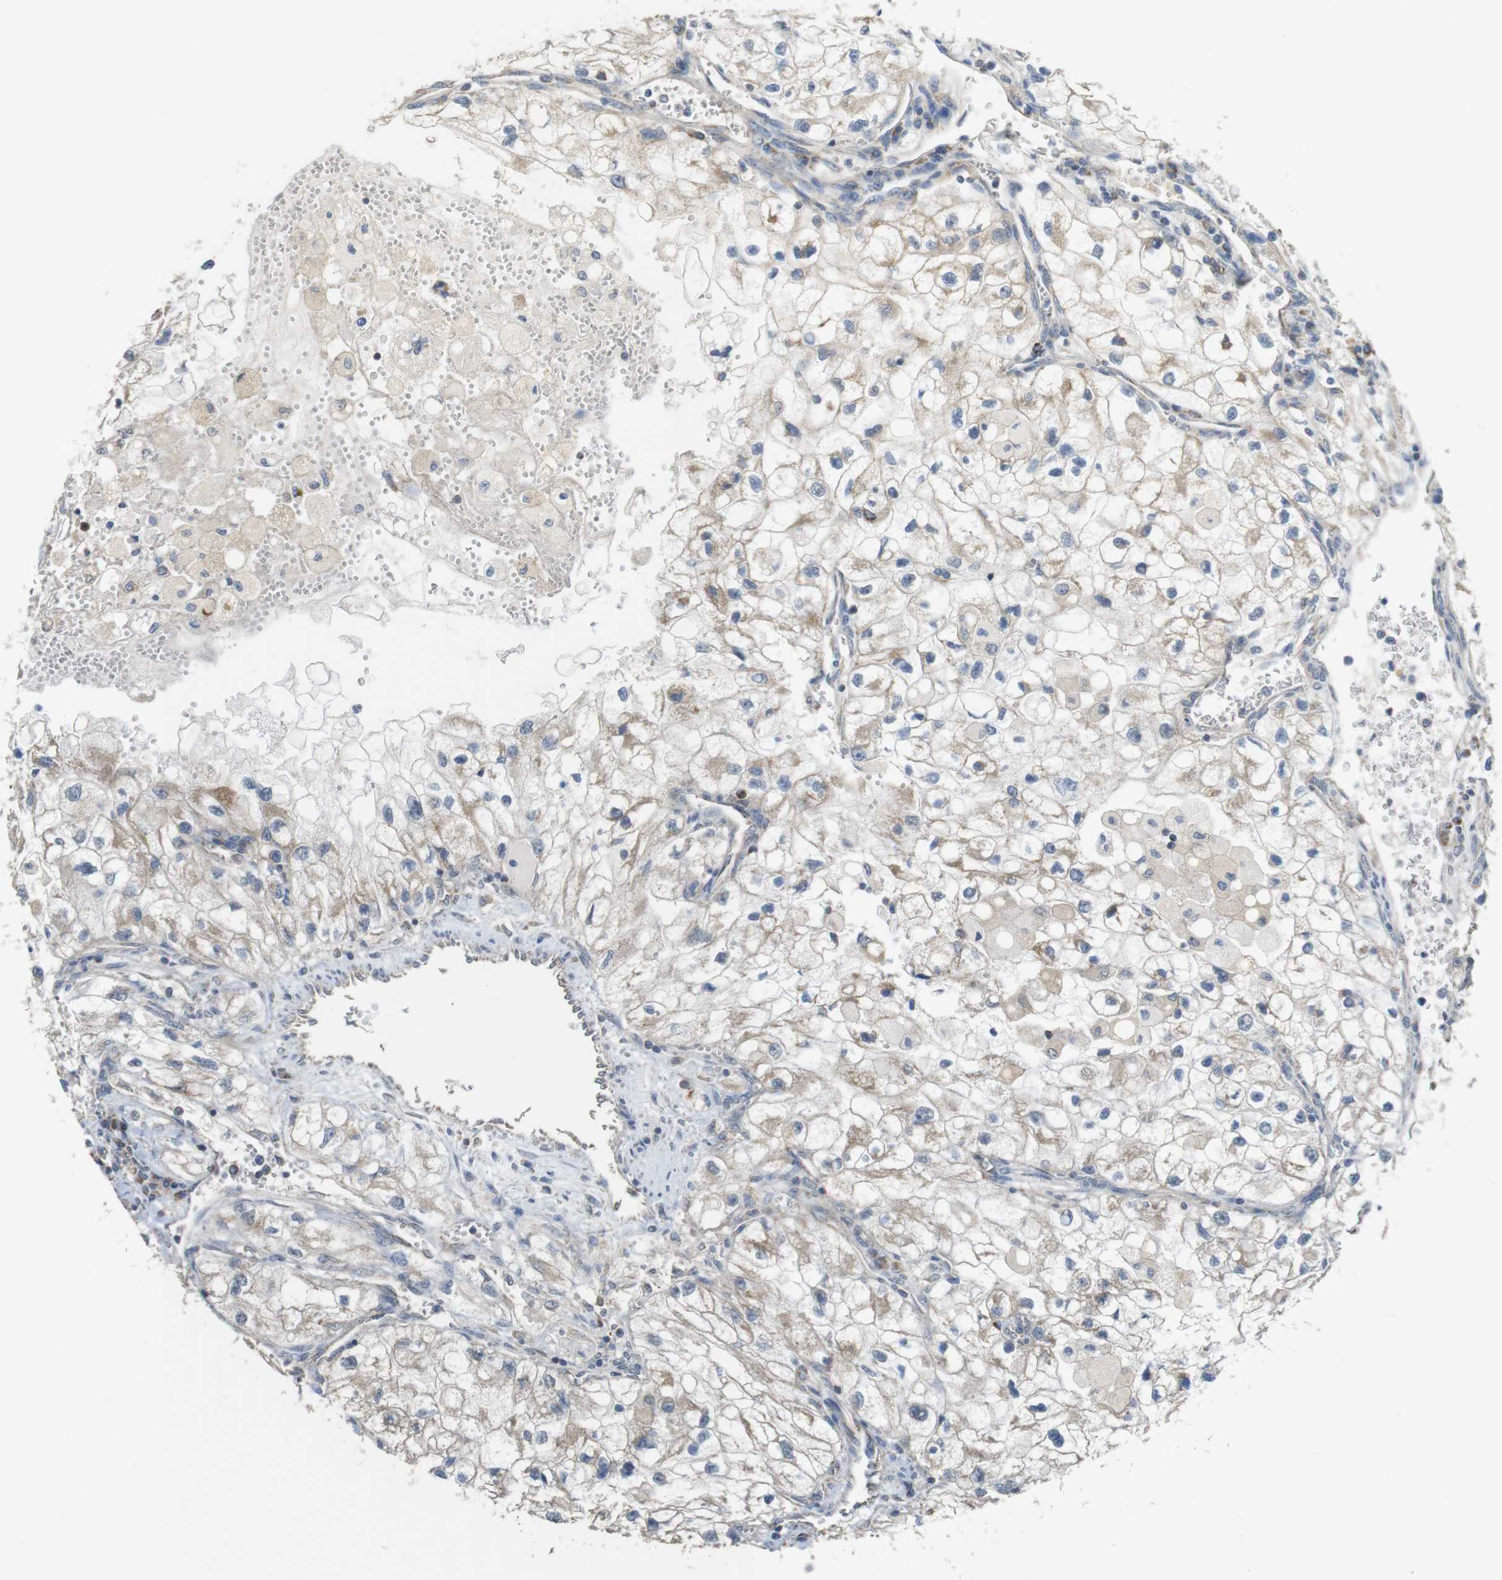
{"staining": {"intensity": "weak", "quantity": "25%-75%", "location": "cytoplasmic/membranous"}, "tissue": "renal cancer", "cell_type": "Tumor cells", "image_type": "cancer", "snomed": [{"axis": "morphology", "description": "Adenocarcinoma, NOS"}, {"axis": "topography", "description": "Kidney"}], "caption": "Protein staining of renal cancer (adenocarcinoma) tissue displays weak cytoplasmic/membranous staining in about 25%-75% of tumor cells.", "gene": "CALHM2", "patient": {"sex": "female", "age": 70}}